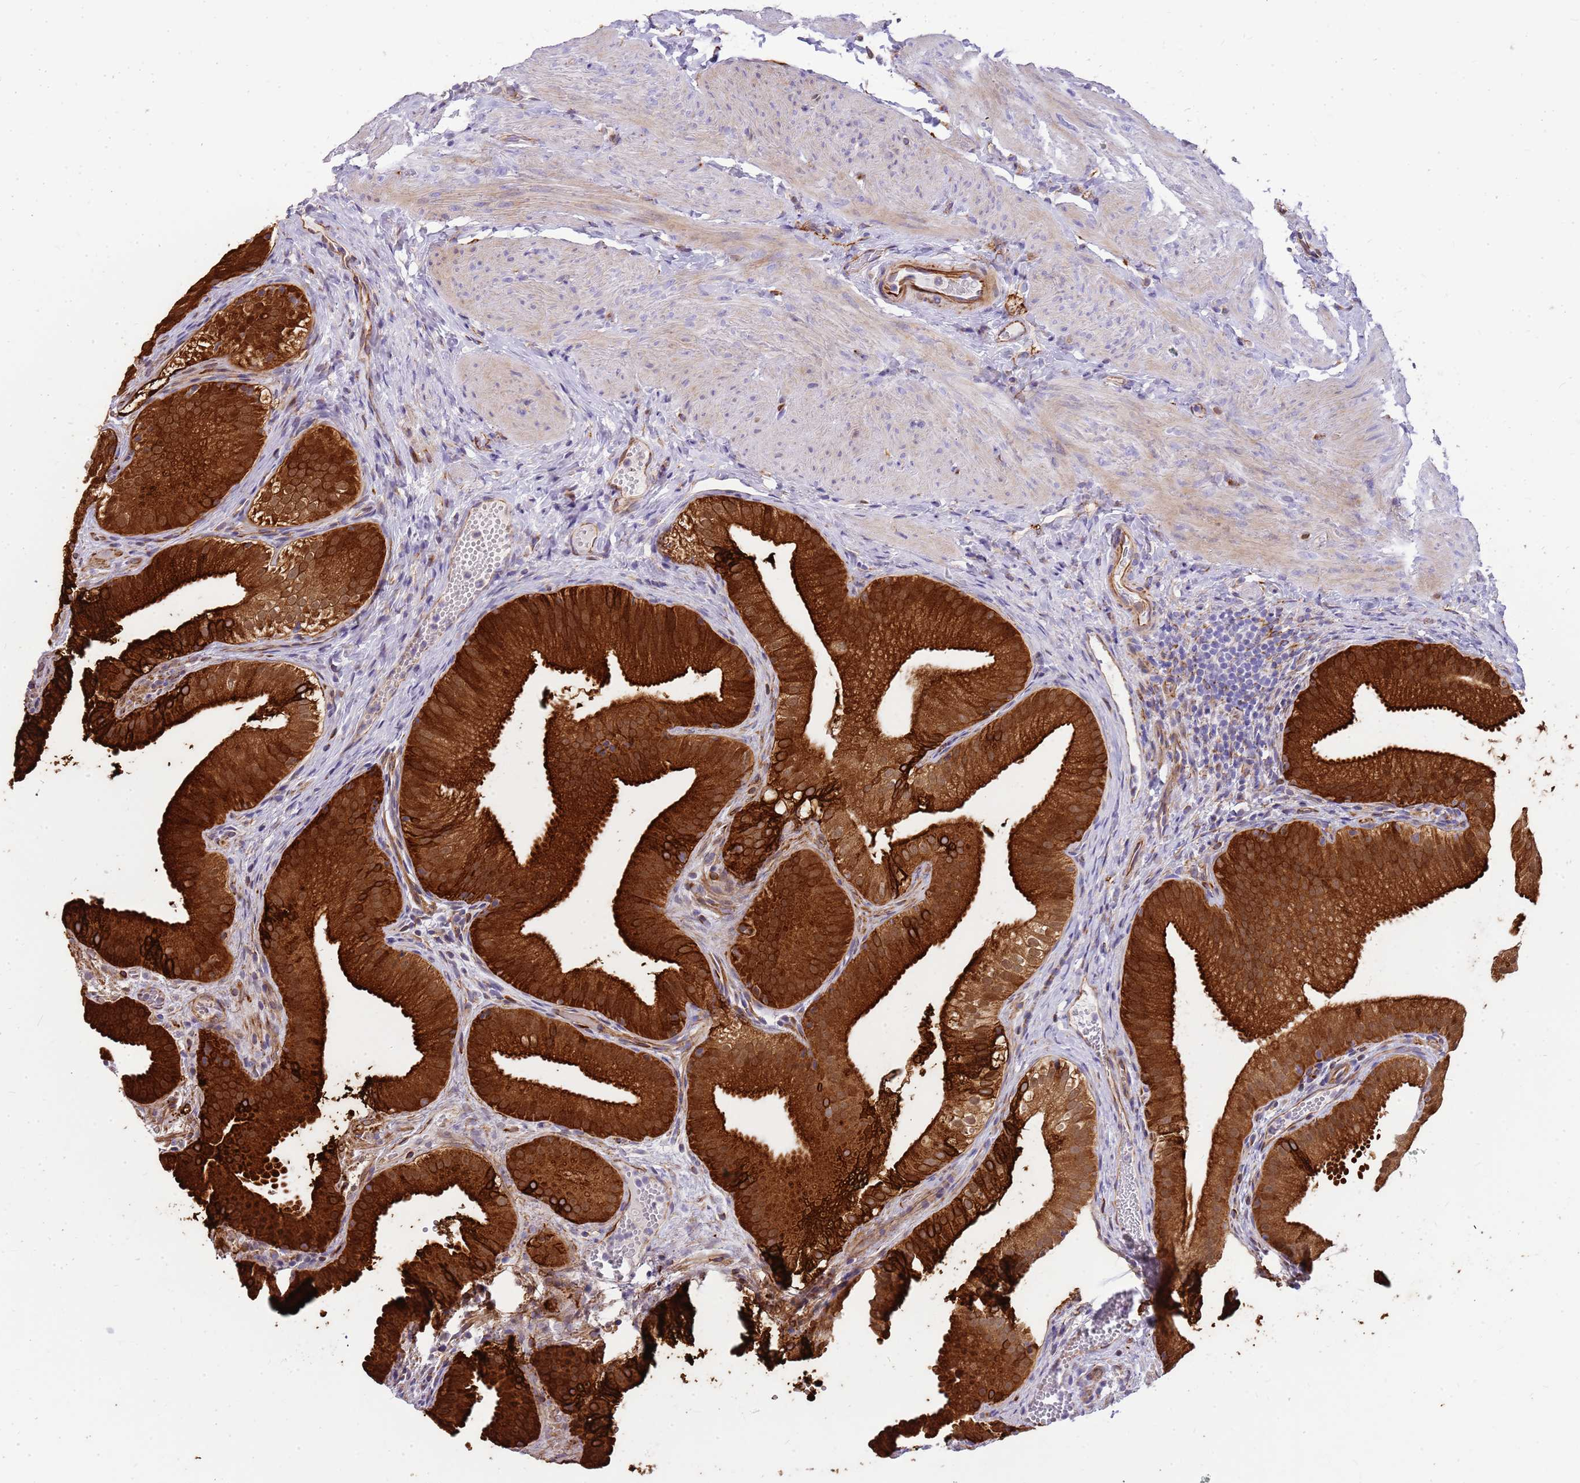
{"staining": {"intensity": "strong", "quantity": ">75%", "location": "cytoplasmic/membranous"}, "tissue": "gallbladder", "cell_type": "Glandular cells", "image_type": "normal", "snomed": [{"axis": "morphology", "description": "Normal tissue, NOS"}, {"axis": "topography", "description": "Gallbladder"}], "caption": "An immunohistochemistry micrograph of normal tissue is shown. Protein staining in brown shows strong cytoplasmic/membranous positivity in gallbladder within glandular cells.", "gene": "ZDHHC1", "patient": {"sex": "female", "age": 30}}